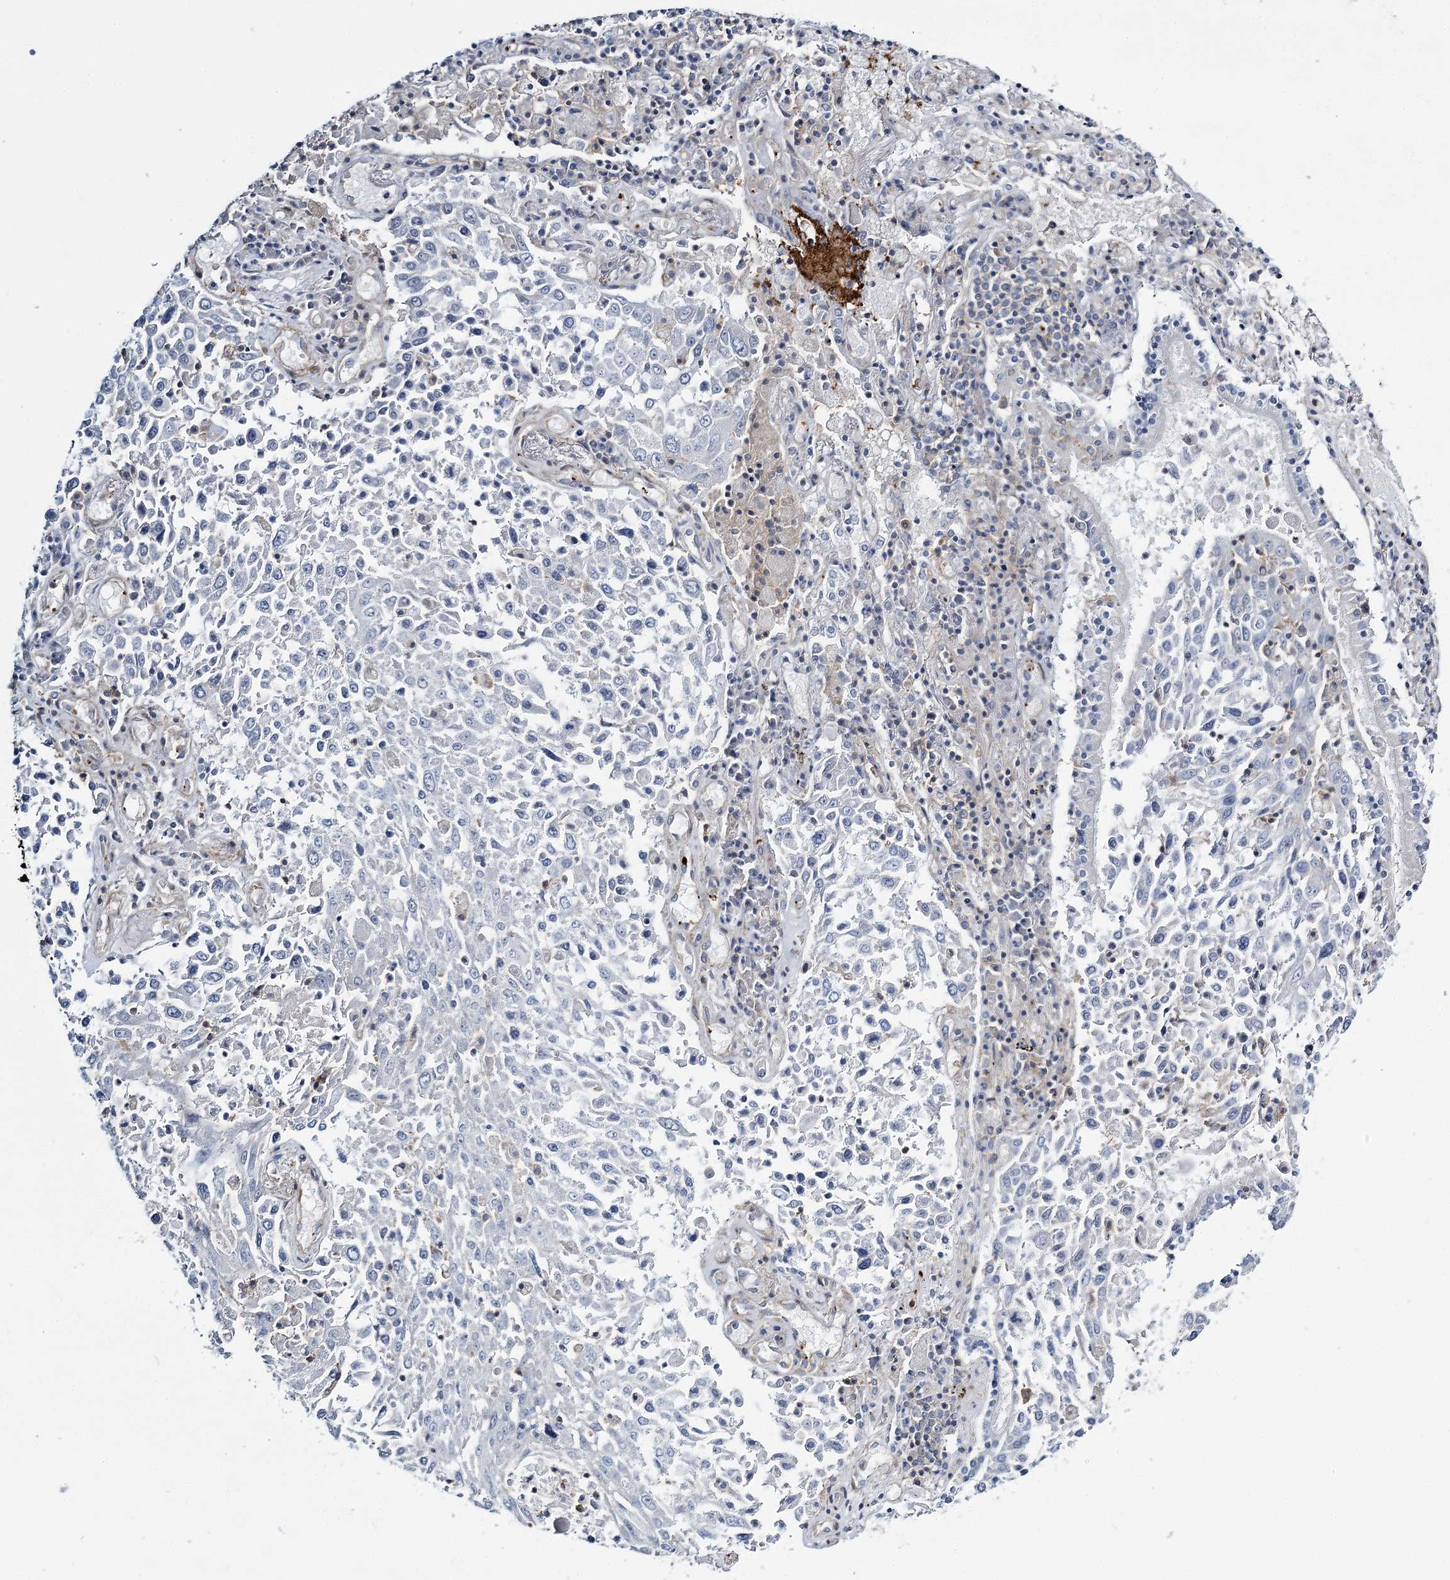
{"staining": {"intensity": "negative", "quantity": "none", "location": "none"}, "tissue": "lung cancer", "cell_type": "Tumor cells", "image_type": "cancer", "snomed": [{"axis": "morphology", "description": "Squamous cell carcinoma, NOS"}, {"axis": "topography", "description": "Lung"}], "caption": "Photomicrograph shows no protein positivity in tumor cells of lung cancer (squamous cell carcinoma) tissue.", "gene": "CUEDC2", "patient": {"sex": "male", "age": 65}}